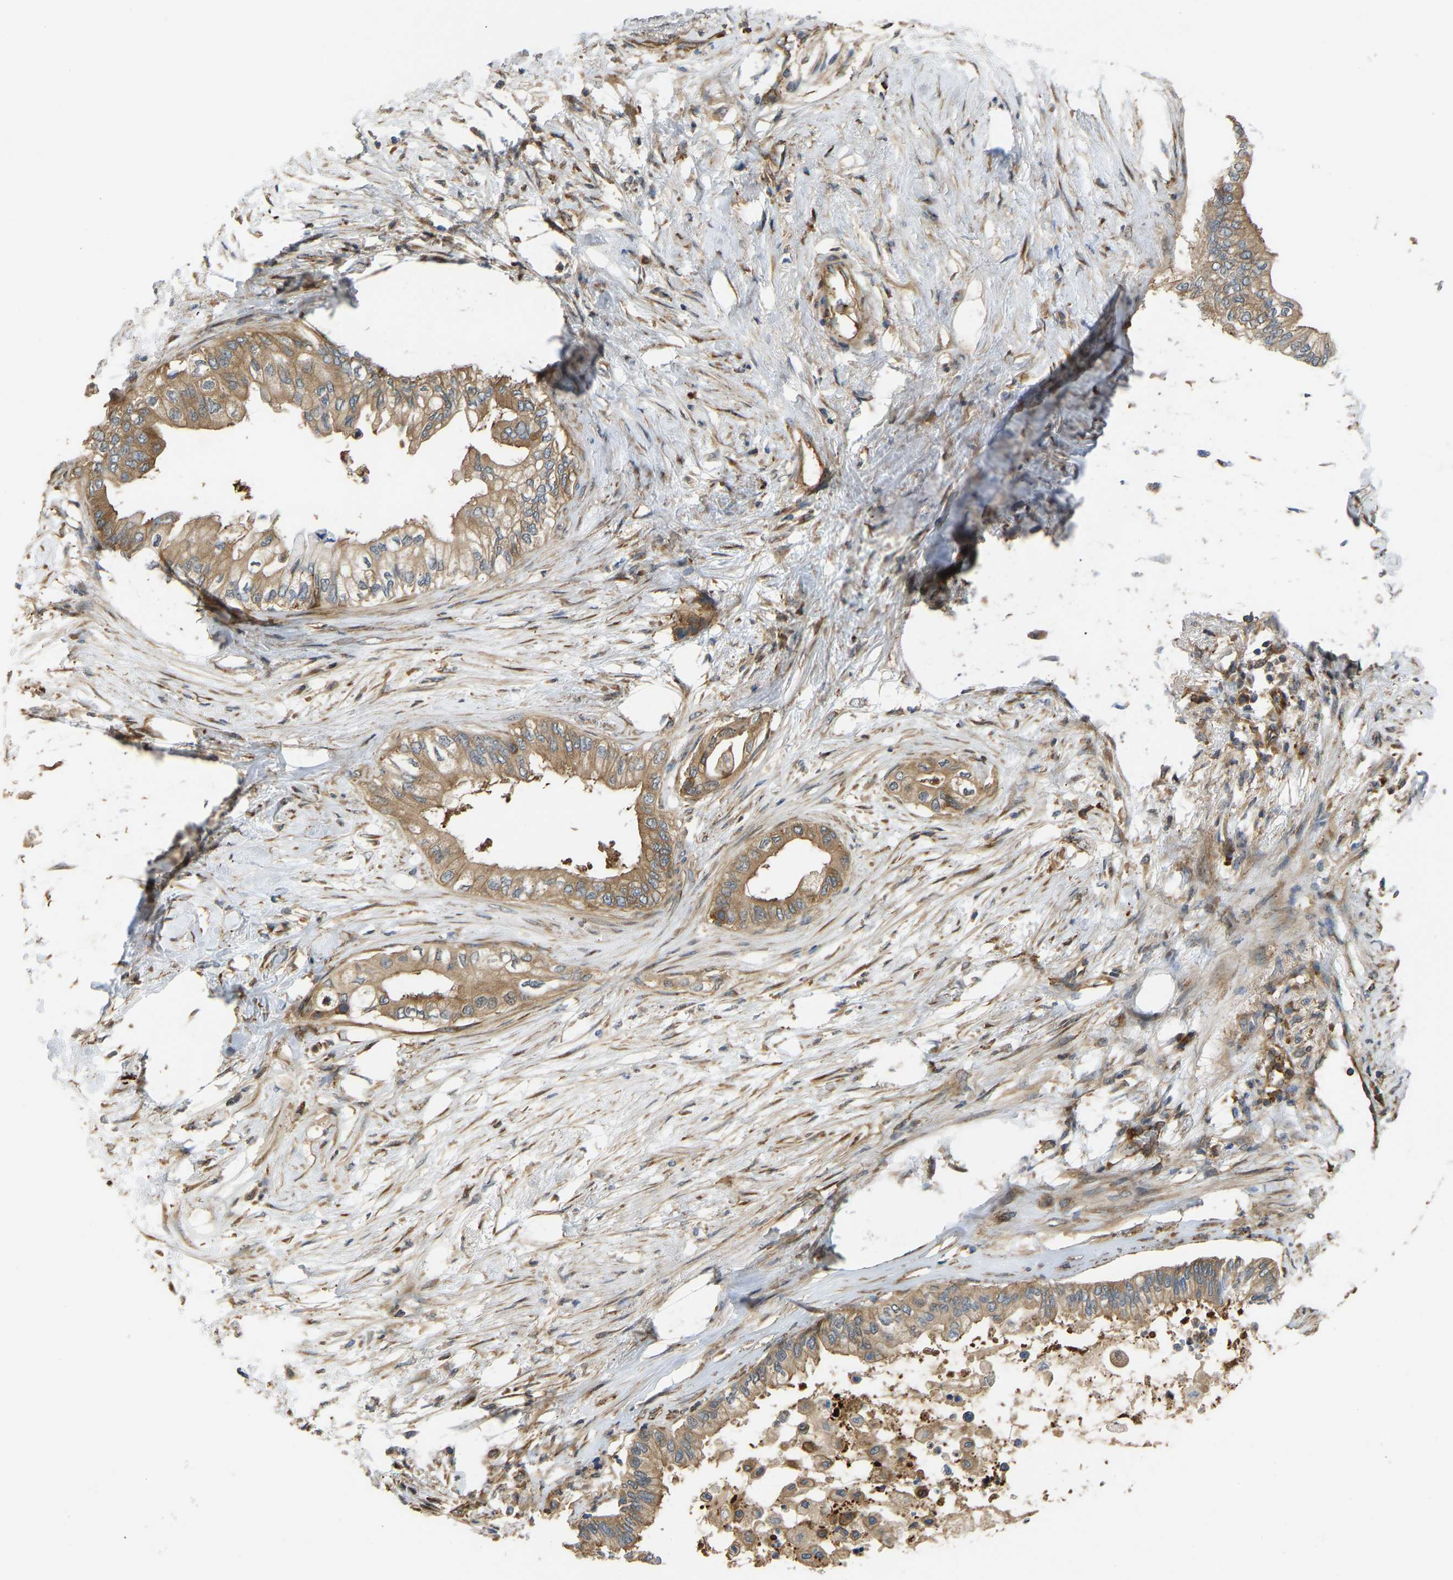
{"staining": {"intensity": "moderate", "quantity": ">75%", "location": "cytoplasmic/membranous"}, "tissue": "pancreatic cancer", "cell_type": "Tumor cells", "image_type": "cancer", "snomed": [{"axis": "morphology", "description": "Normal tissue, NOS"}, {"axis": "morphology", "description": "Adenocarcinoma, NOS"}, {"axis": "topography", "description": "Pancreas"}, {"axis": "topography", "description": "Duodenum"}], "caption": "Pancreatic adenocarcinoma tissue displays moderate cytoplasmic/membranous expression in approximately >75% of tumor cells, visualized by immunohistochemistry.", "gene": "RASGRF2", "patient": {"sex": "female", "age": 60}}